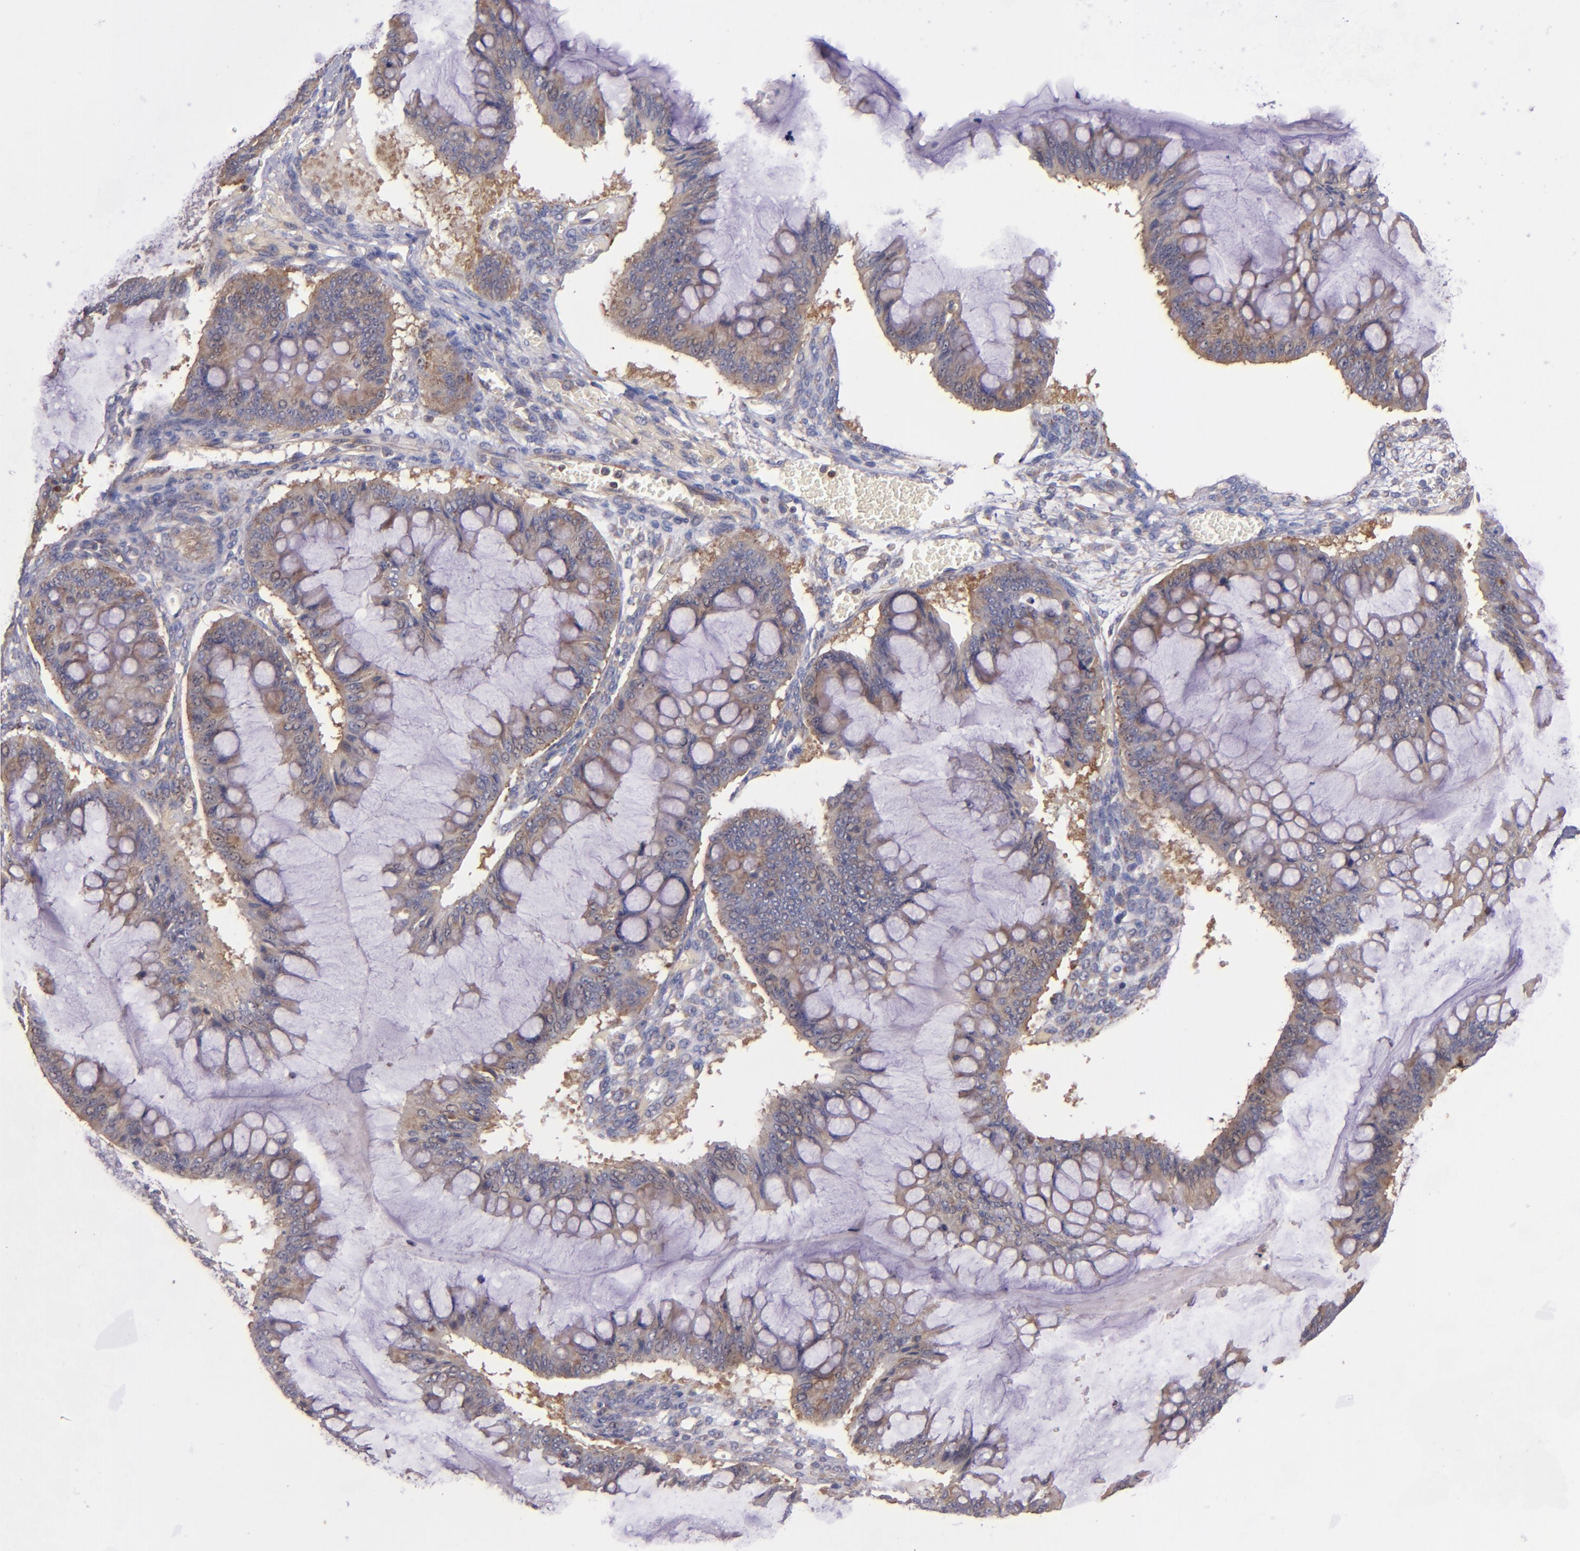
{"staining": {"intensity": "moderate", "quantity": ">75%", "location": "cytoplasmic/membranous"}, "tissue": "ovarian cancer", "cell_type": "Tumor cells", "image_type": "cancer", "snomed": [{"axis": "morphology", "description": "Cystadenocarcinoma, mucinous, NOS"}, {"axis": "topography", "description": "Ovary"}], "caption": "Immunohistochemistry of ovarian mucinous cystadenocarcinoma shows medium levels of moderate cytoplasmic/membranous expression in approximately >75% of tumor cells. The staining was performed using DAB (3,3'-diaminobenzidine), with brown indicating positive protein expression. Nuclei are stained blue with hematoxylin.", "gene": "EIF4ENIF1", "patient": {"sex": "female", "age": 73}}